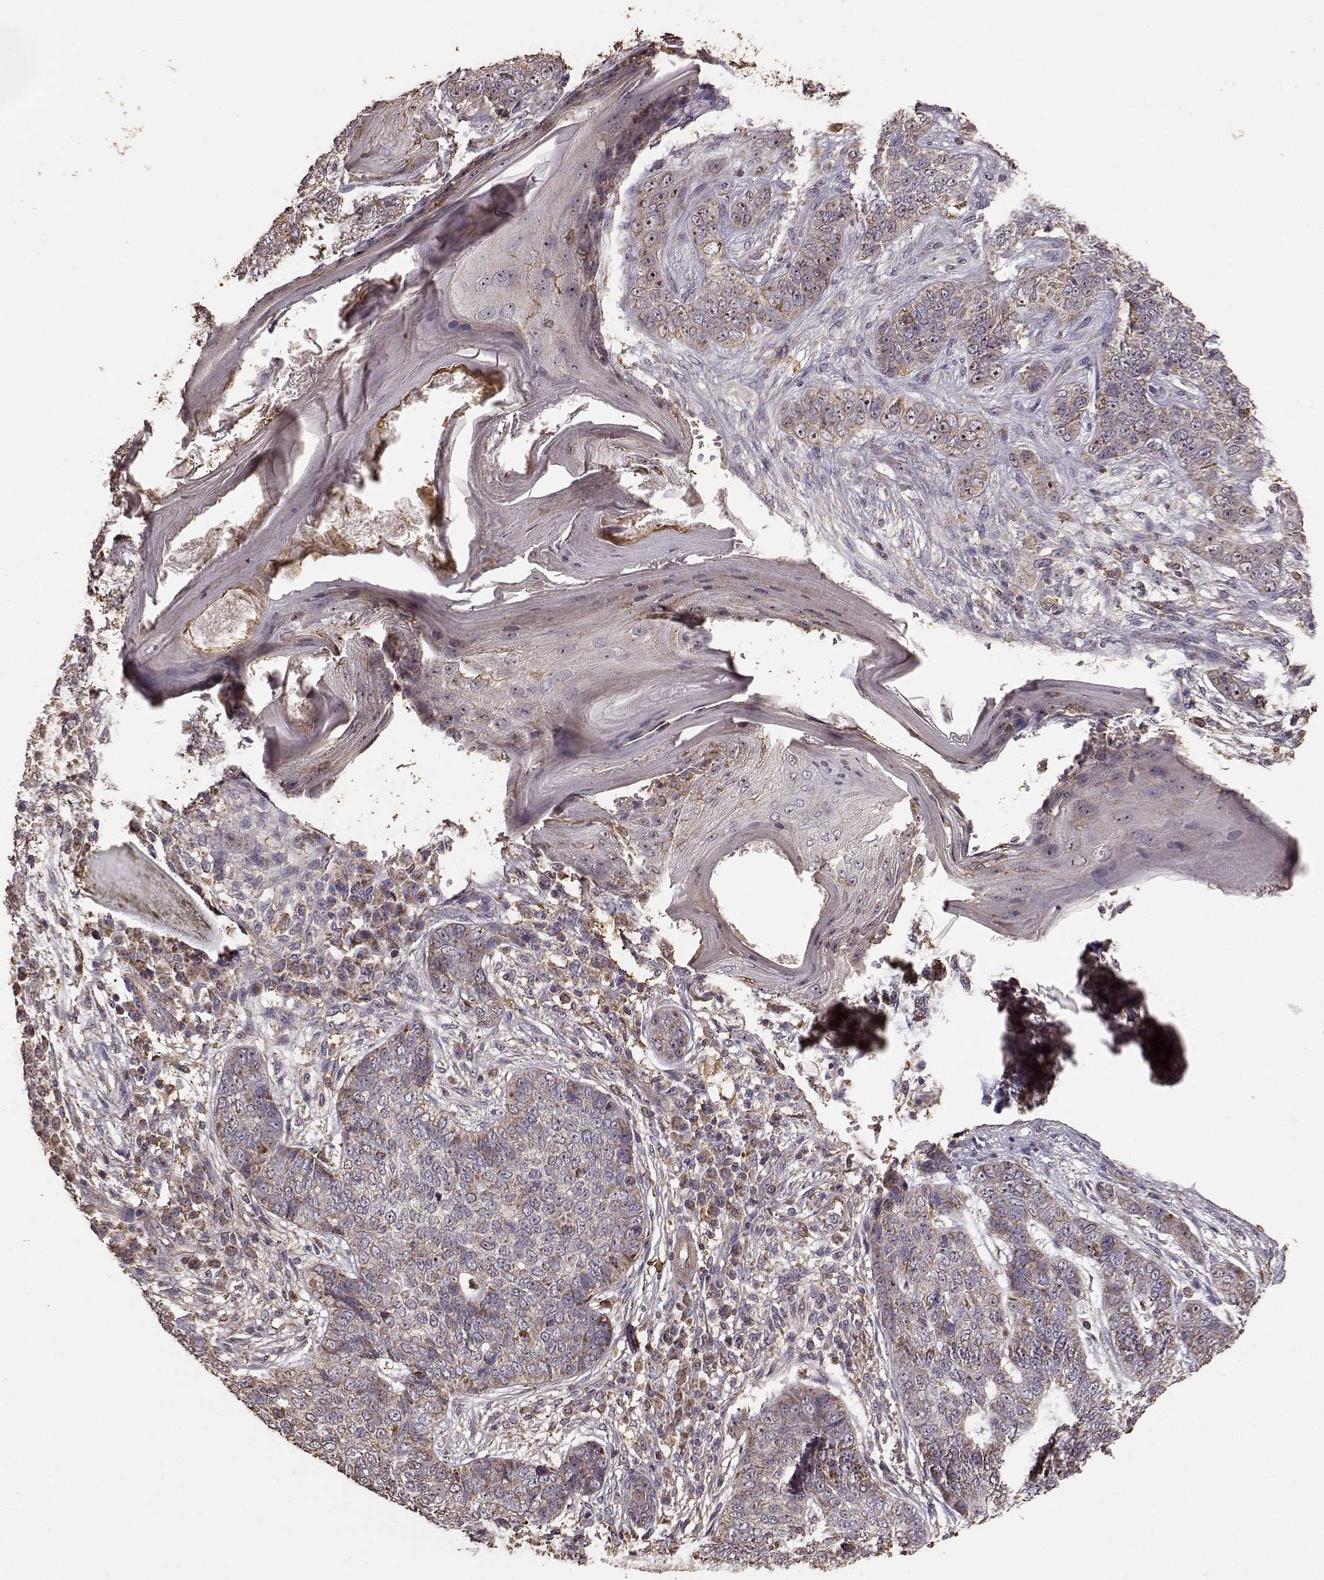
{"staining": {"intensity": "moderate", "quantity": "25%-75%", "location": "cytoplasmic/membranous,nuclear"}, "tissue": "skin cancer", "cell_type": "Tumor cells", "image_type": "cancer", "snomed": [{"axis": "morphology", "description": "Basal cell carcinoma"}, {"axis": "topography", "description": "Skin"}], "caption": "A histopathology image of human skin cancer (basal cell carcinoma) stained for a protein demonstrates moderate cytoplasmic/membranous and nuclear brown staining in tumor cells. (DAB IHC with brightfield microscopy, high magnification).", "gene": "PTGES2", "patient": {"sex": "female", "age": 69}}